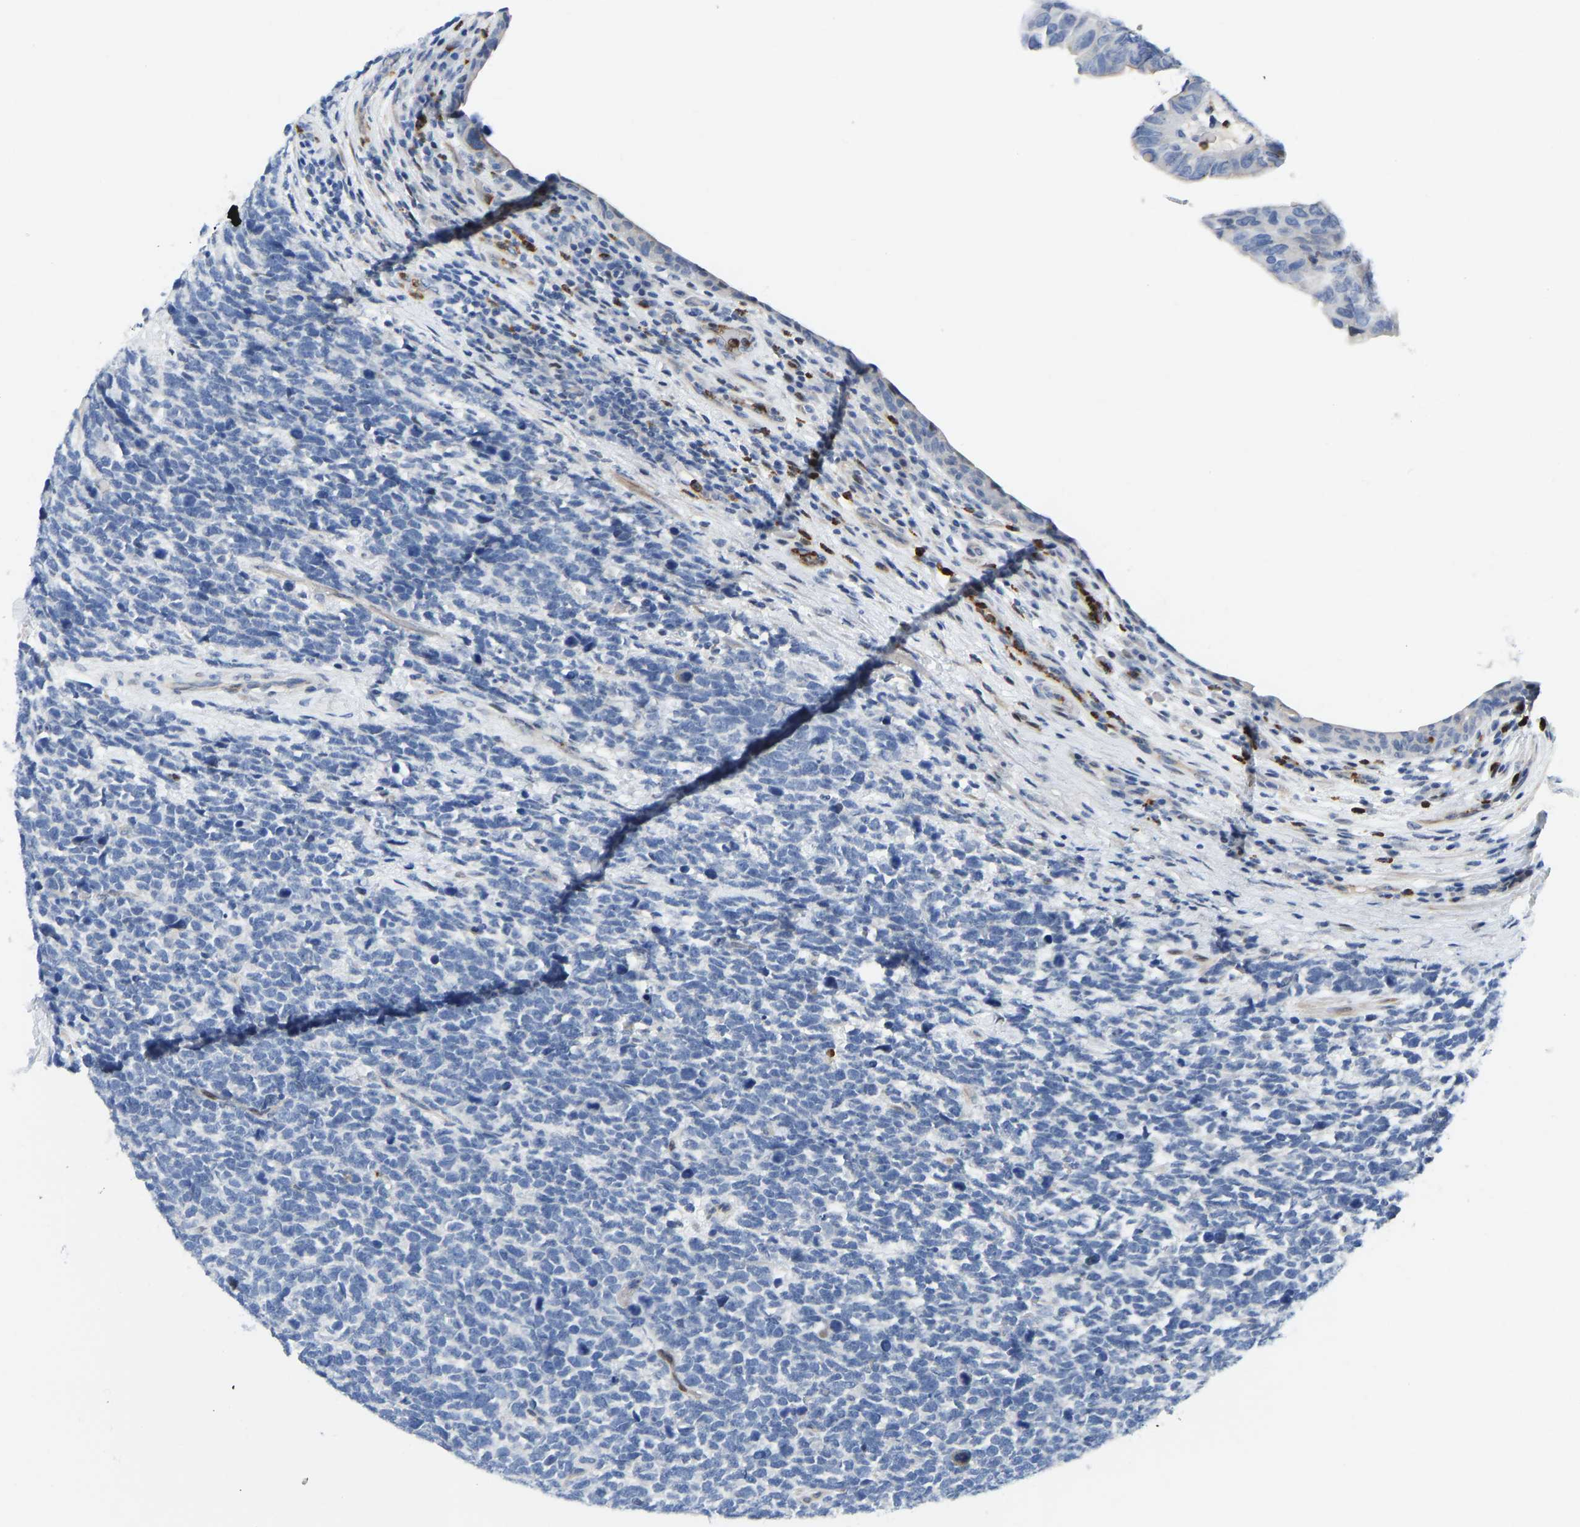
{"staining": {"intensity": "negative", "quantity": "none", "location": "none"}, "tissue": "urothelial cancer", "cell_type": "Tumor cells", "image_type": "cancer", "snomed": [{"axis": "morphology", "description": "Urothelial carcinoma, High grade"}, {"axis": "topography", "description": "Urinary bladder"}], "caption": "The immunohistochemistry (IHC) image has no significant staining in tumor cells of urothelial cancer tissue.", "gene": "HDAC5", "patient": {"sex": "female", "age": 82}}